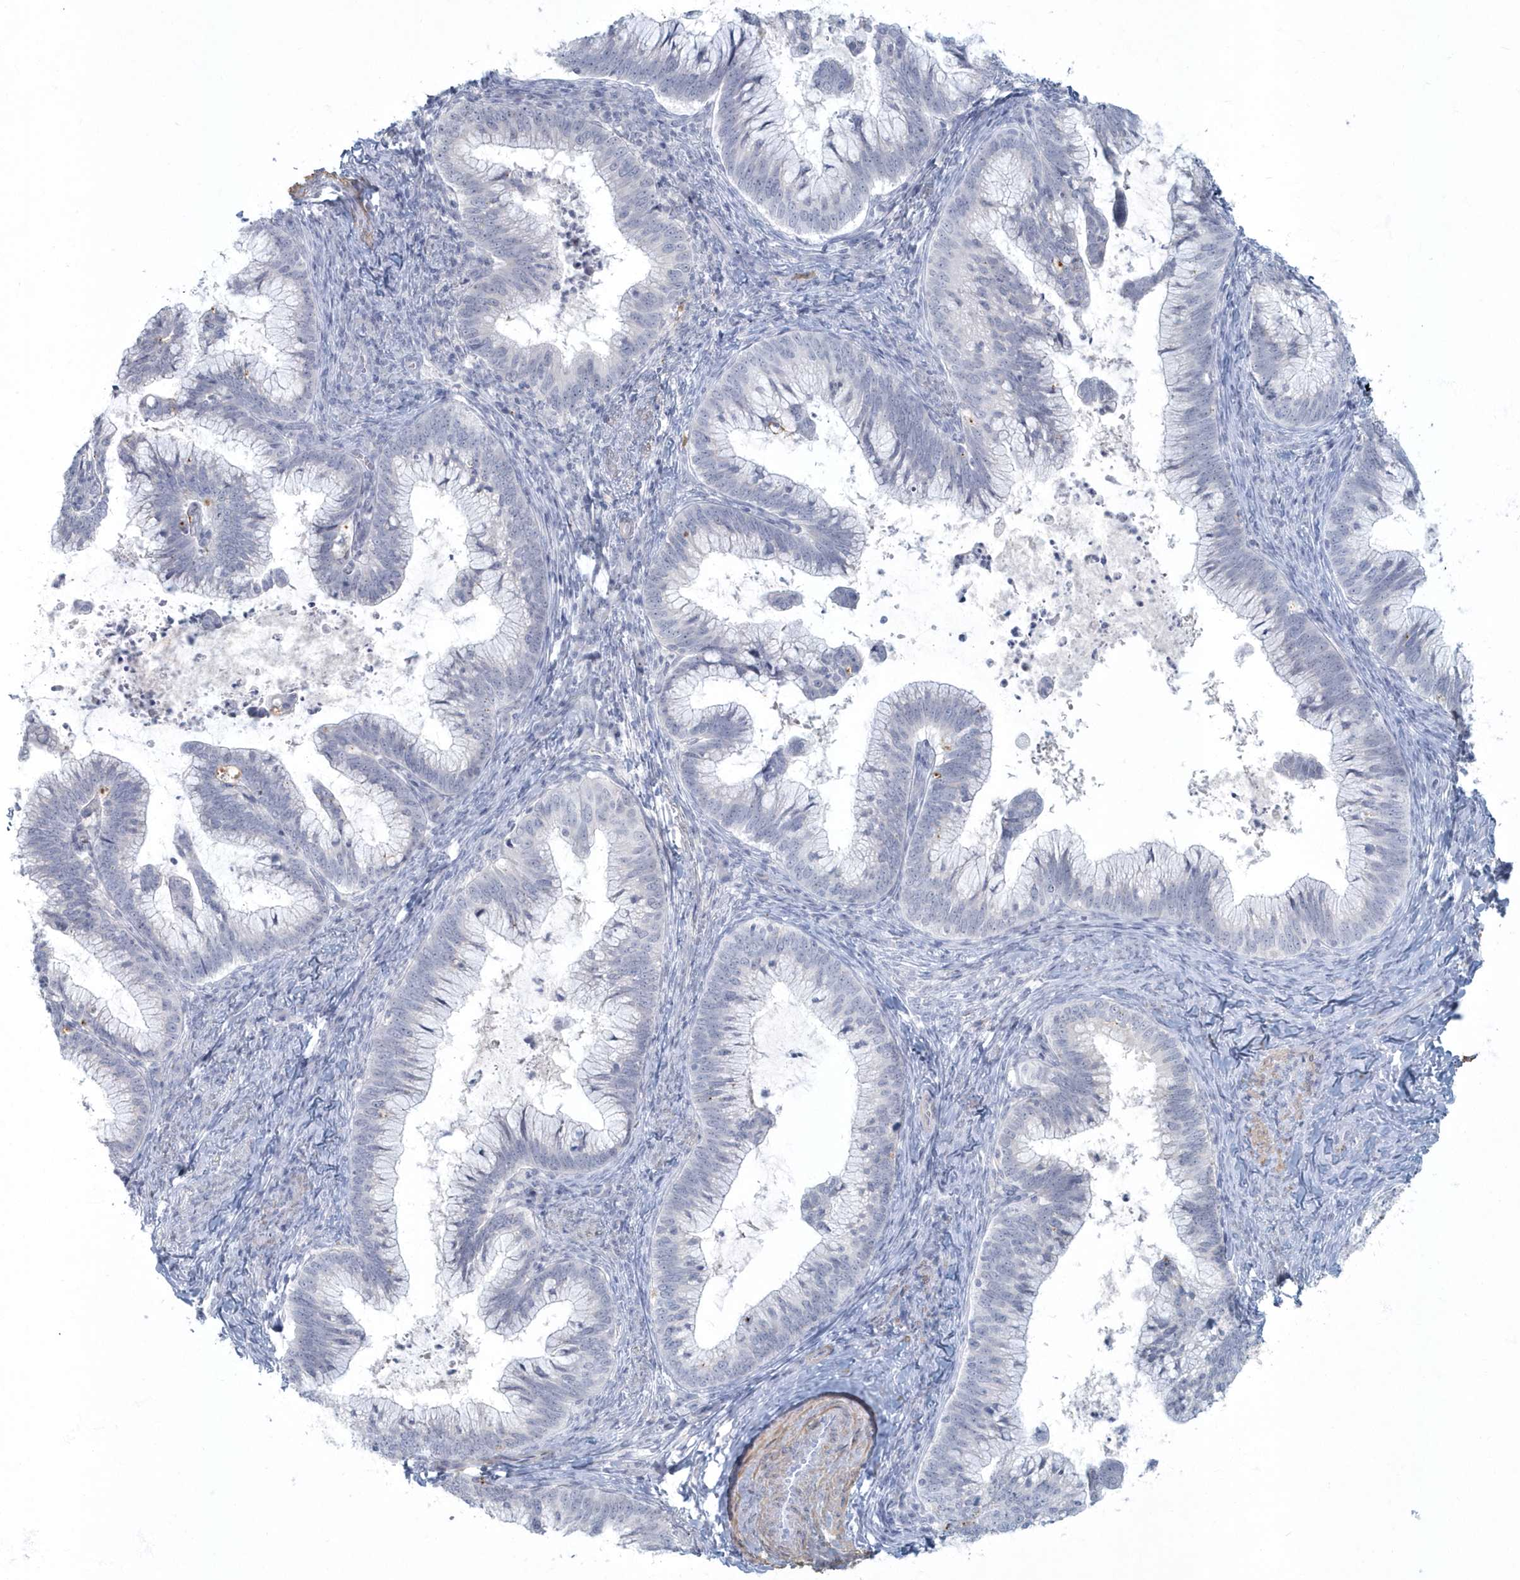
{"staining": {"intensity": "negative", "quantity": "none", "location": "none"}, "tissue": "cervical cancer", "cell_type": "Tumor cells", "image_type": "cancer", "snomed": [{"axis": "morphology", "description": "Adenocarcinoma, NOS"}, {"axis": "topography", "description": "Cervix"}], "caption": "Cervical cancer was stained to show a protein in brown. There is no significant expression in tumor cells.", "gene": "MYOT", "patient": {"sex": "female", "age": 36}}